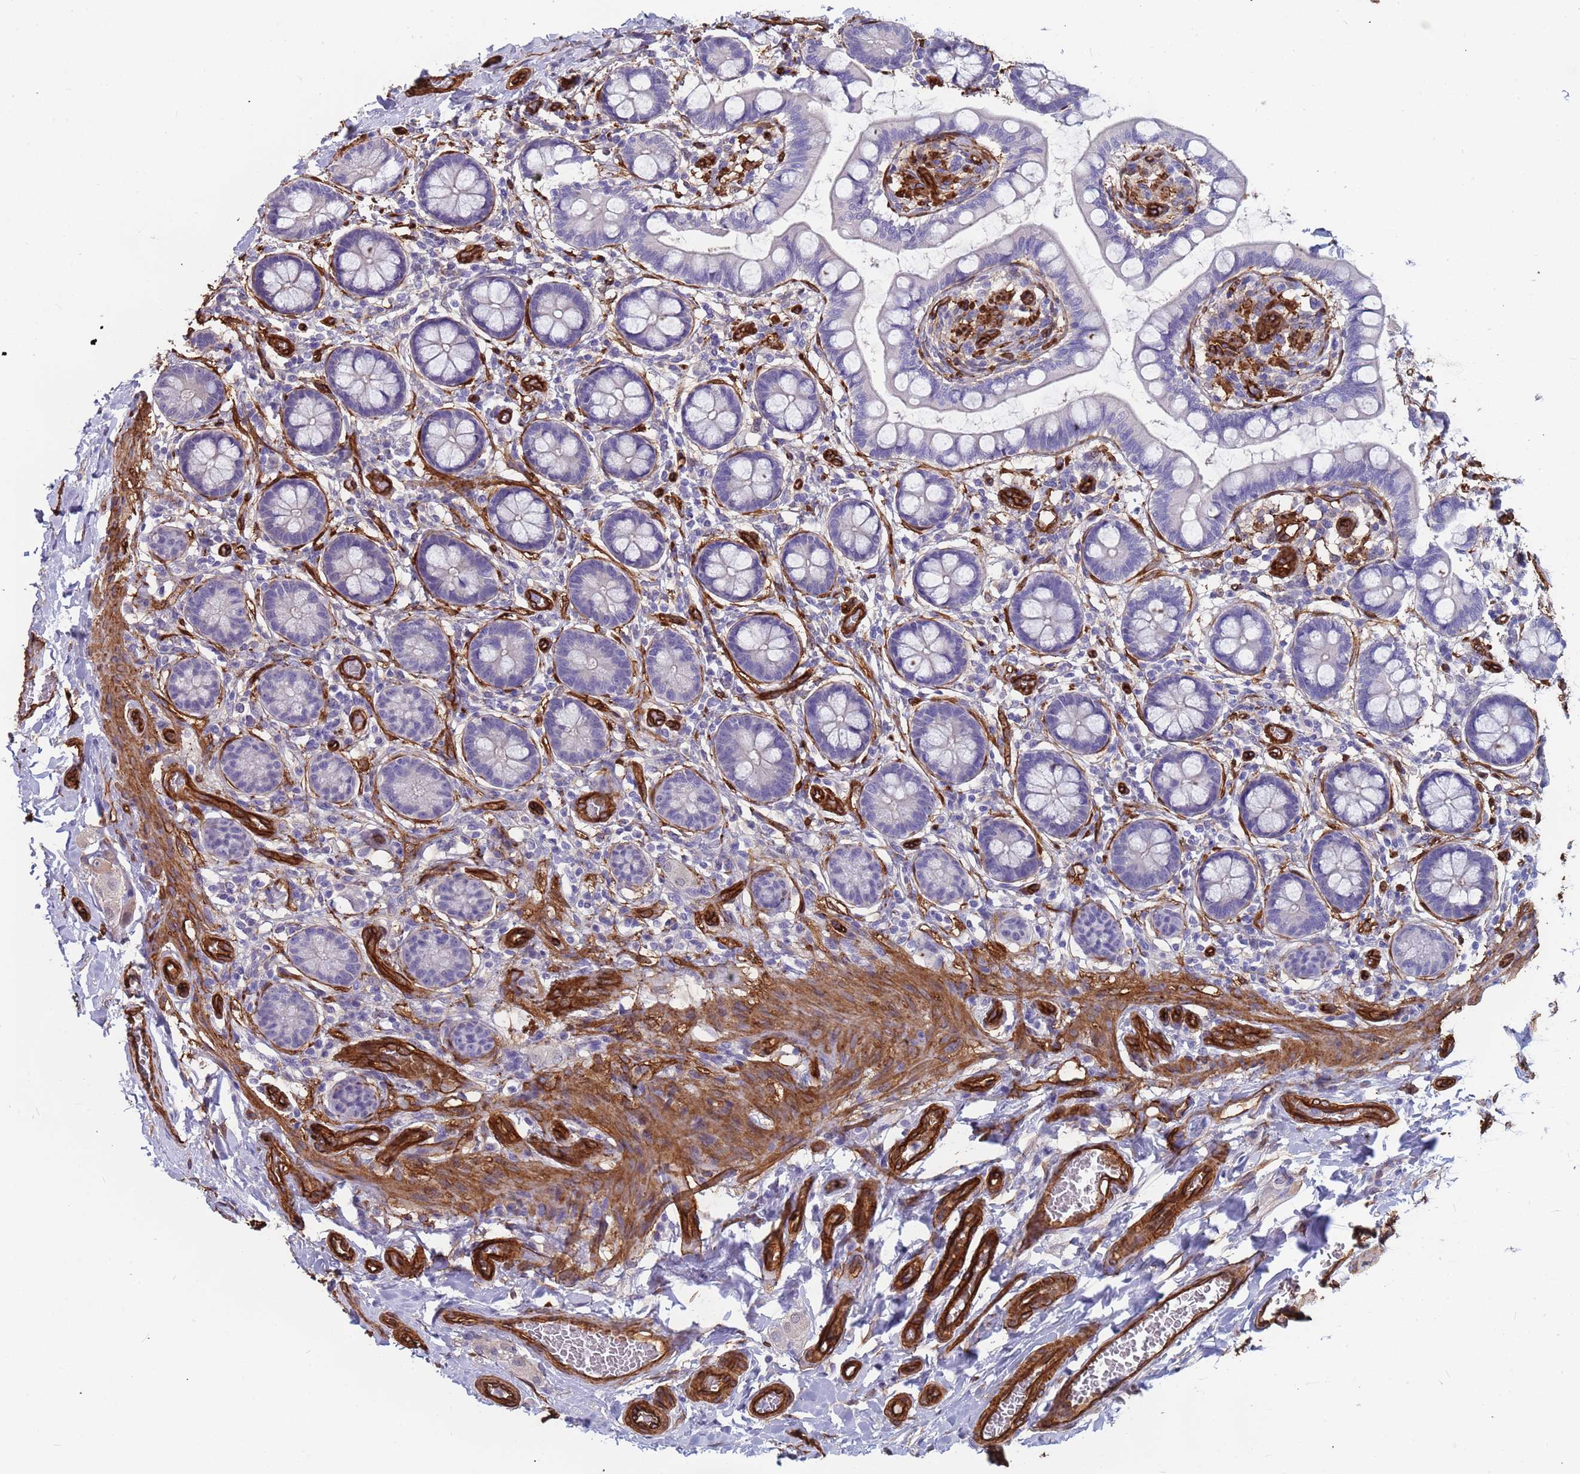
{"staining": {"intensity": "negative", "quantity": "none", "location": "none"}, "tissue": "small intestine", "cell_type": "Glandular cells", "image_type": "normal", "snomed": [{"axis": "morphology", "description": "Normal tissue, NOS"}, {"axis": "topography", "description": "Small intestine"}], "caption": "This is an IHC micrograph of benign human small intestine. There is no staining in glandular cells.", "gene": "EHD2", "patient": {"sex": "male", "age": 52}}